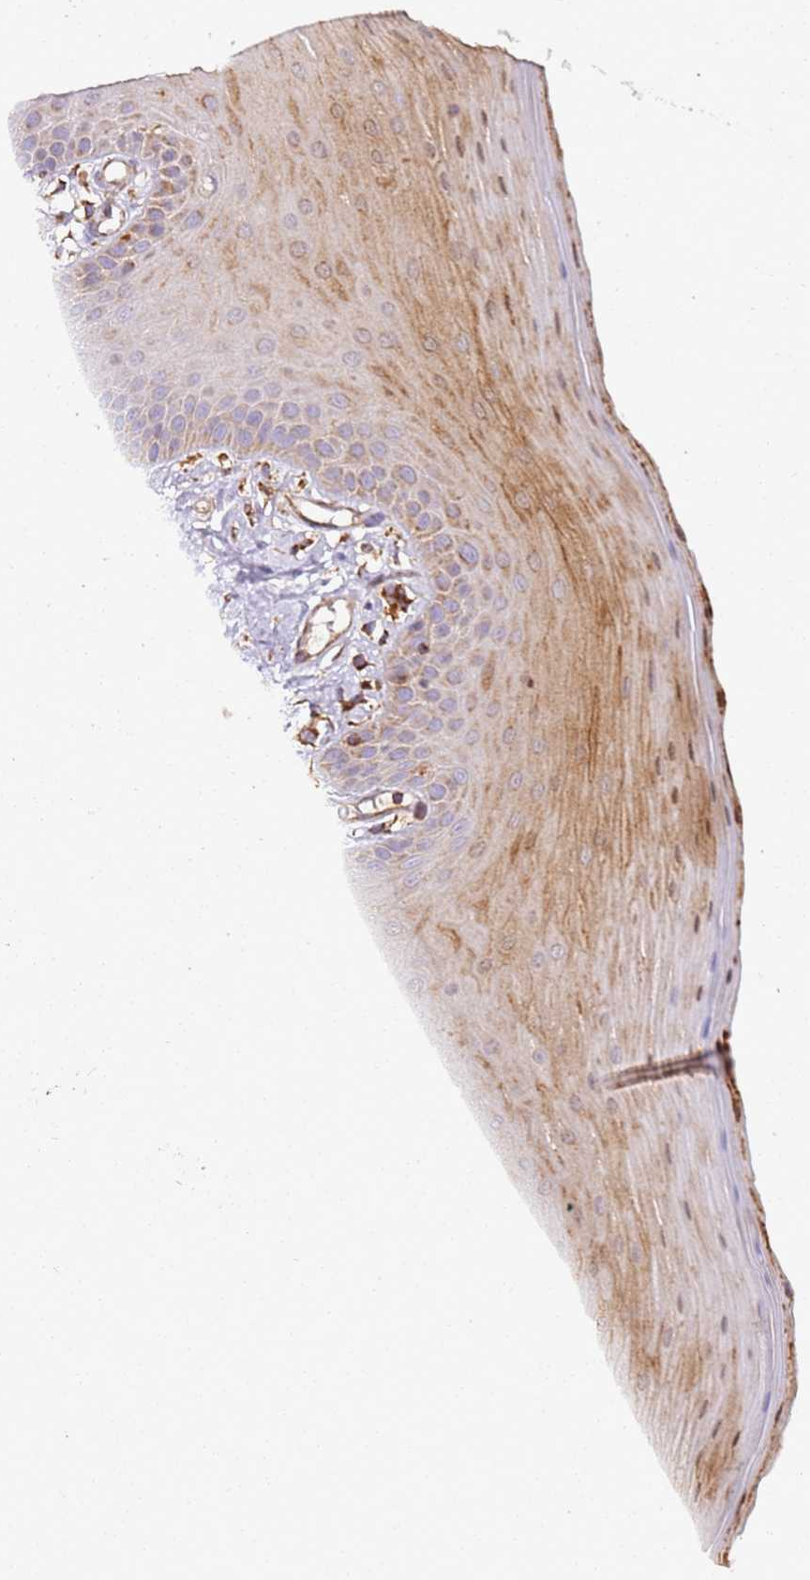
{"staining": {"intensity": "moderate", "quantity": "25%-75%", "location": "cytoplasmic/membranous"}, "tissue": "oral mucosa", "cell_type": "Squamous epithelial cells", "image_type": "normal", "snomed": [{"axis": "morphology", "description": "Normal tissue, NOS"}, {"axis": "topography", "description": "Oral tissue"}], "caption": "Protein staining of benign oral mucosa shows moderate cytoplasmic/membranous staining in approximately 25%-75% of squamous epithelial cells.", "gene": "RMND5A", "patient": {"sex": "male", "age": 74}}